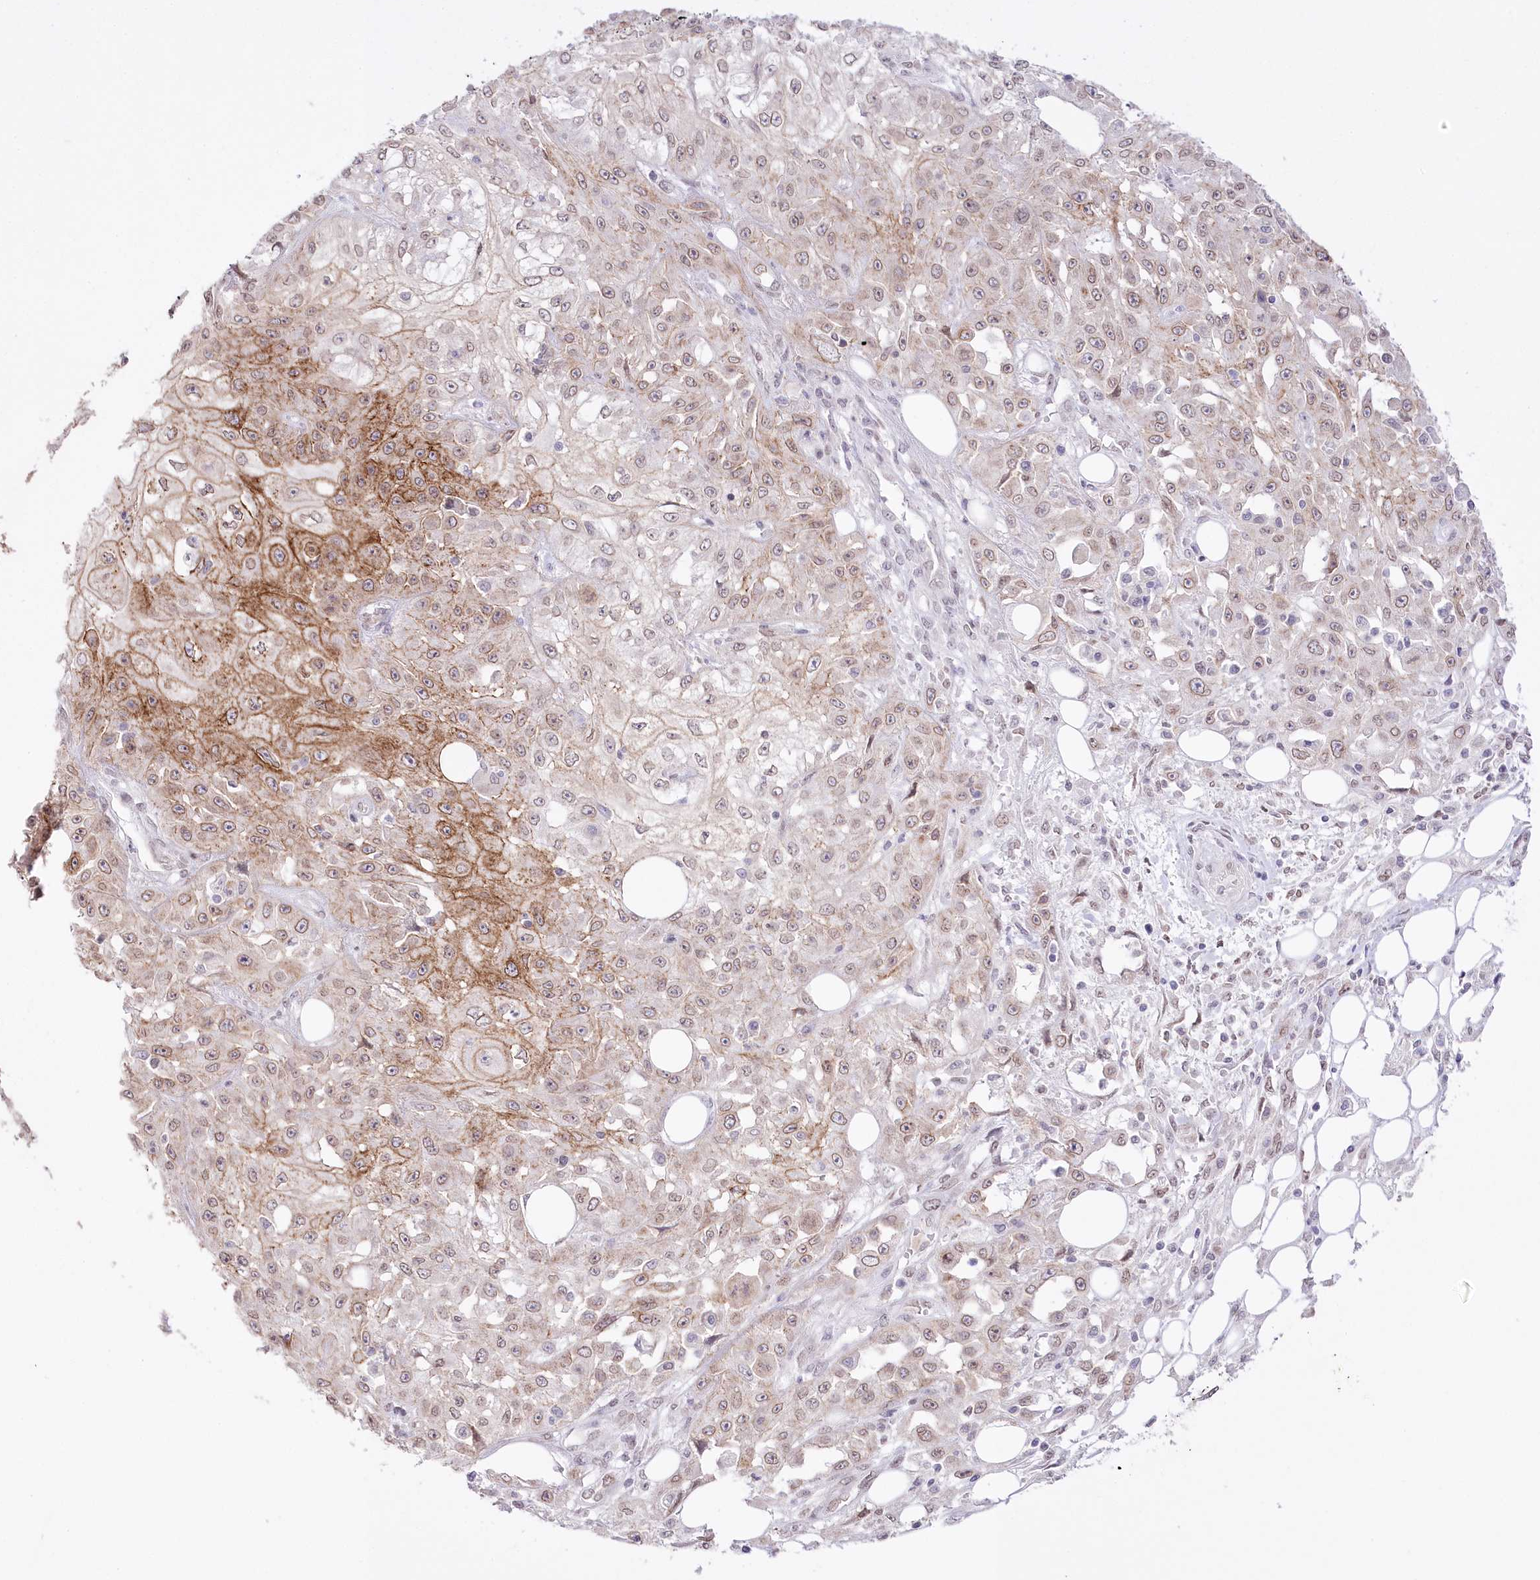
{"staining": {"intensity": "moderate", "quantity": "<25%", "location": "cytoplasmic/membranous,nuclear"}, "tissue": "skin cancer", "cell_type": "Tumor cells", "image_type": "cancer", "snomed": [{"axis": "morphology", "description": "Squamous cell carcinoma, NOS"}, {"axis": "morphology", "description": "Squamous cell carcinoma, metastatic, NOS"}, {"axis": "topography", "description": "Skin"}, {"axis": "topography", "description": "Lymph node"}], "caption": "Human skin cancer stained with a brown dye demonstrates moderate cytoplasmic/membranous and nuclear positive positivity in approximately <25% of tumor cells.", "gene": "SLC39A10", "patient": {"sex": "male", "age": 75}}